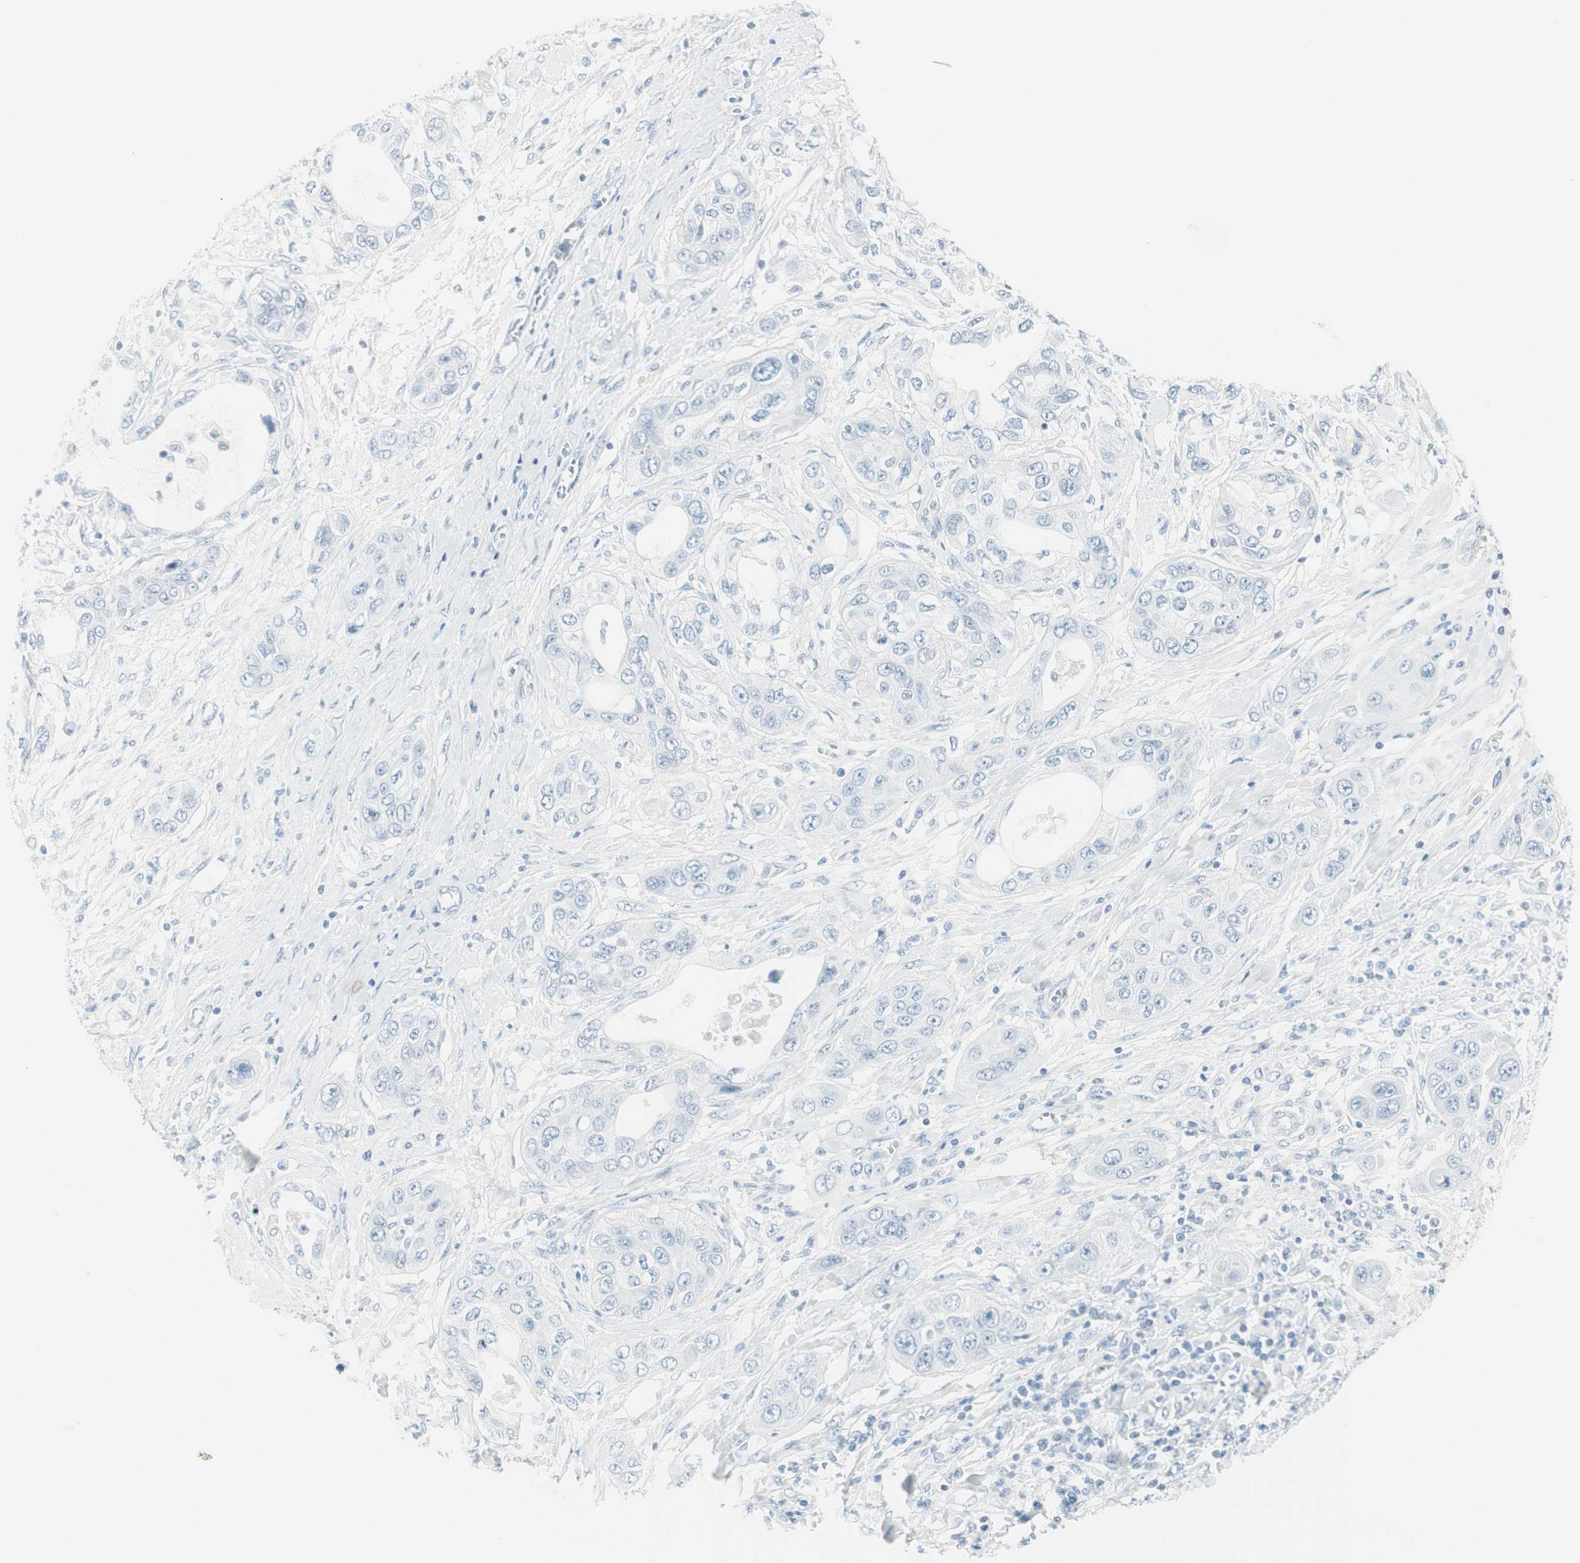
{"staining": {"intensity": "negative", "quantity": "none", "location": "none"}, "tissue": "pancreatic cancer", "cell_type": "Tumor cells", "image_type": "cancer", "snomed": [{"axis": "morphology", "description": "Adenocarcinoma, NOS"}, {"axis": "topography", "description": "Pancreas"}], "caption": "IHC histopathology image of pancreatic cancer (adenocarcinoma) stained for a protein (brown), which shows no expression in tumor cells.", "gene": "ITLN2", "patient": {"sex": "female", "age": 70}}